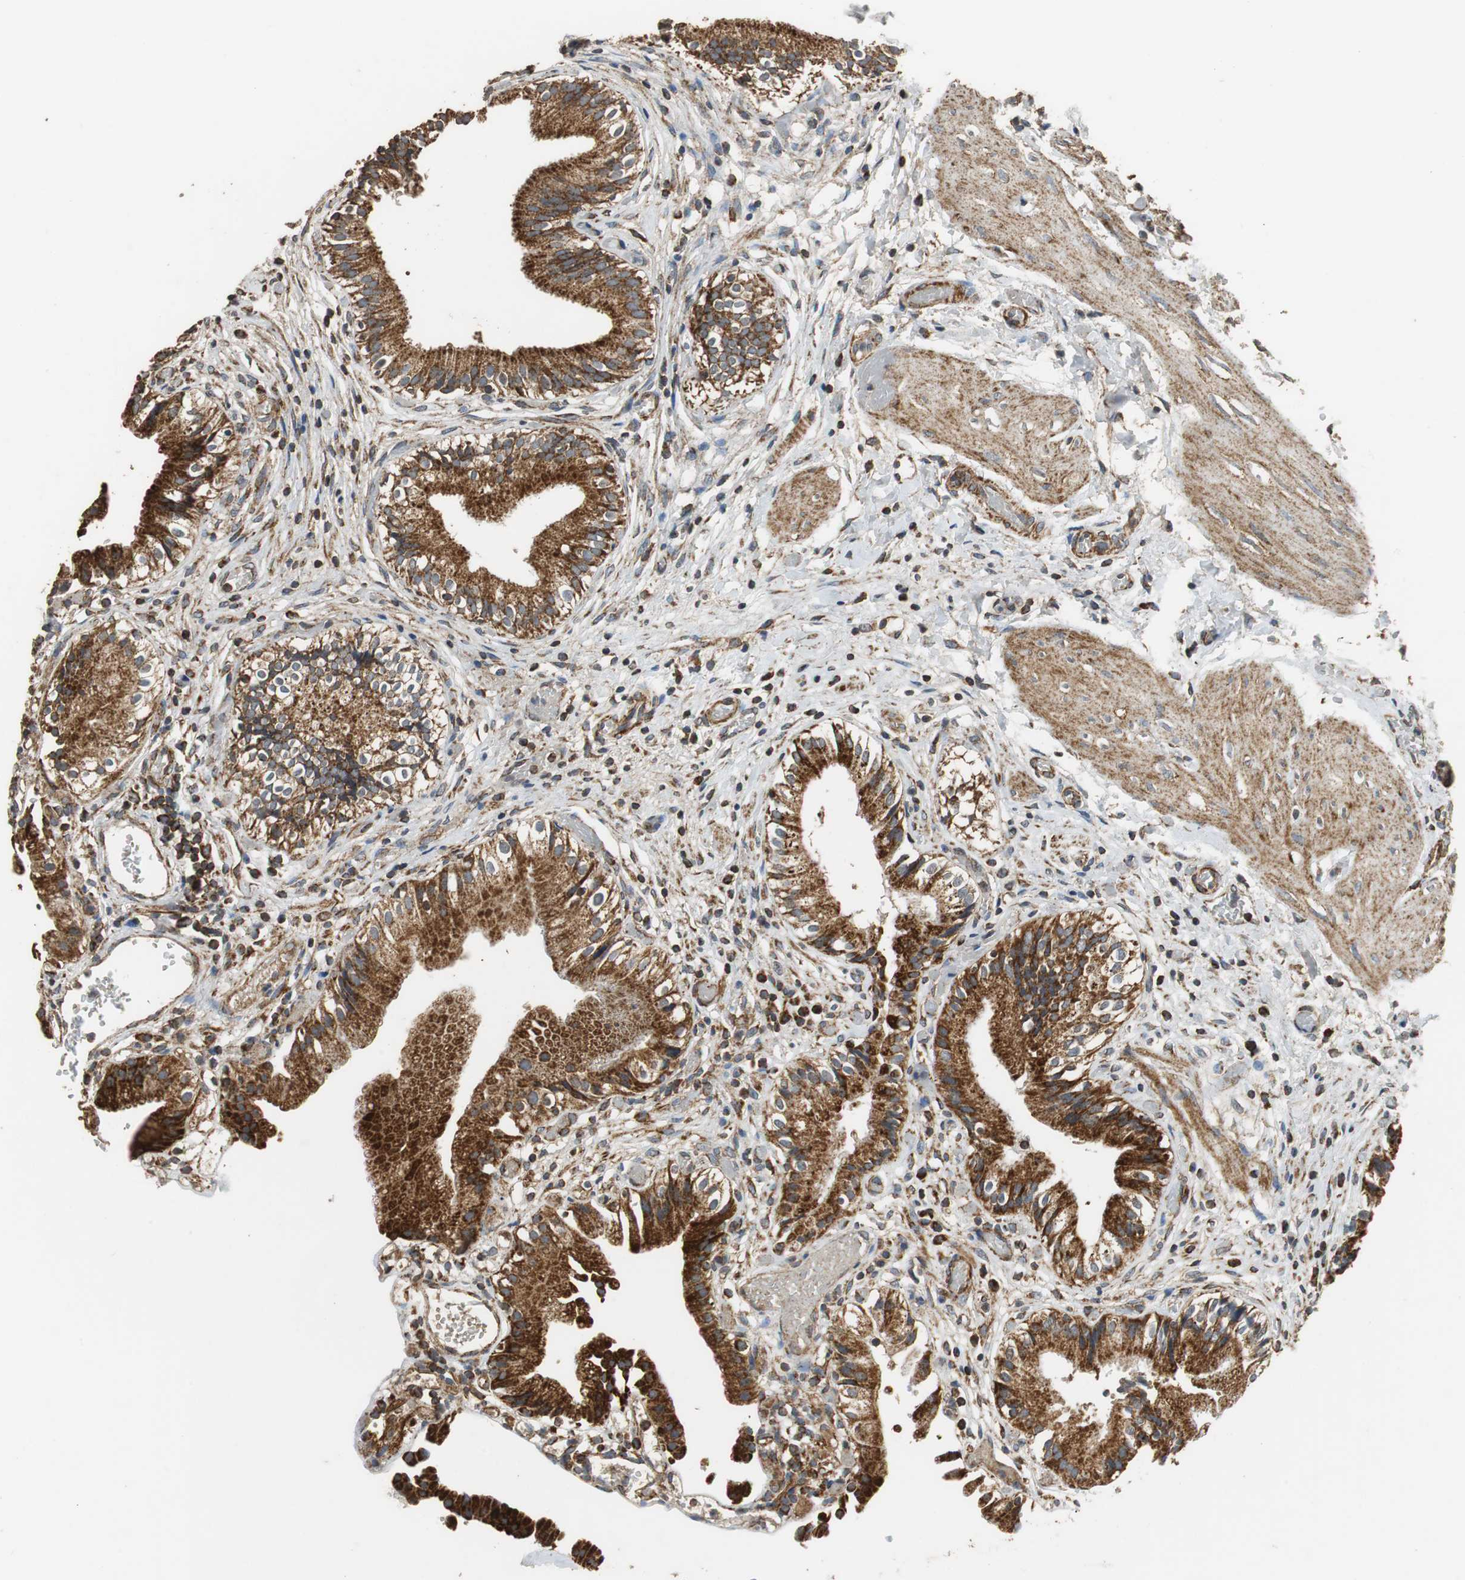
{"staining": {"intensity": "moderate", "quantity": ">75%", "location": "cytoplasmic/membranous"}, "tissue": "gallbladder", "cell_type": "Glandular cells", "image_type": "normal", "snomed": [{"axis": "morphology", "description": "Normal tissue, NOS"}, {"axis": "topography", "description": "Gallbladder"}], "caption": "Moderate cytoplasmic/membranous positivity is identified in about >75% of glandular cells in unremarkable gallbladder.", "gene": "NNT", "patient": {"sex": "male", "age": 65}}